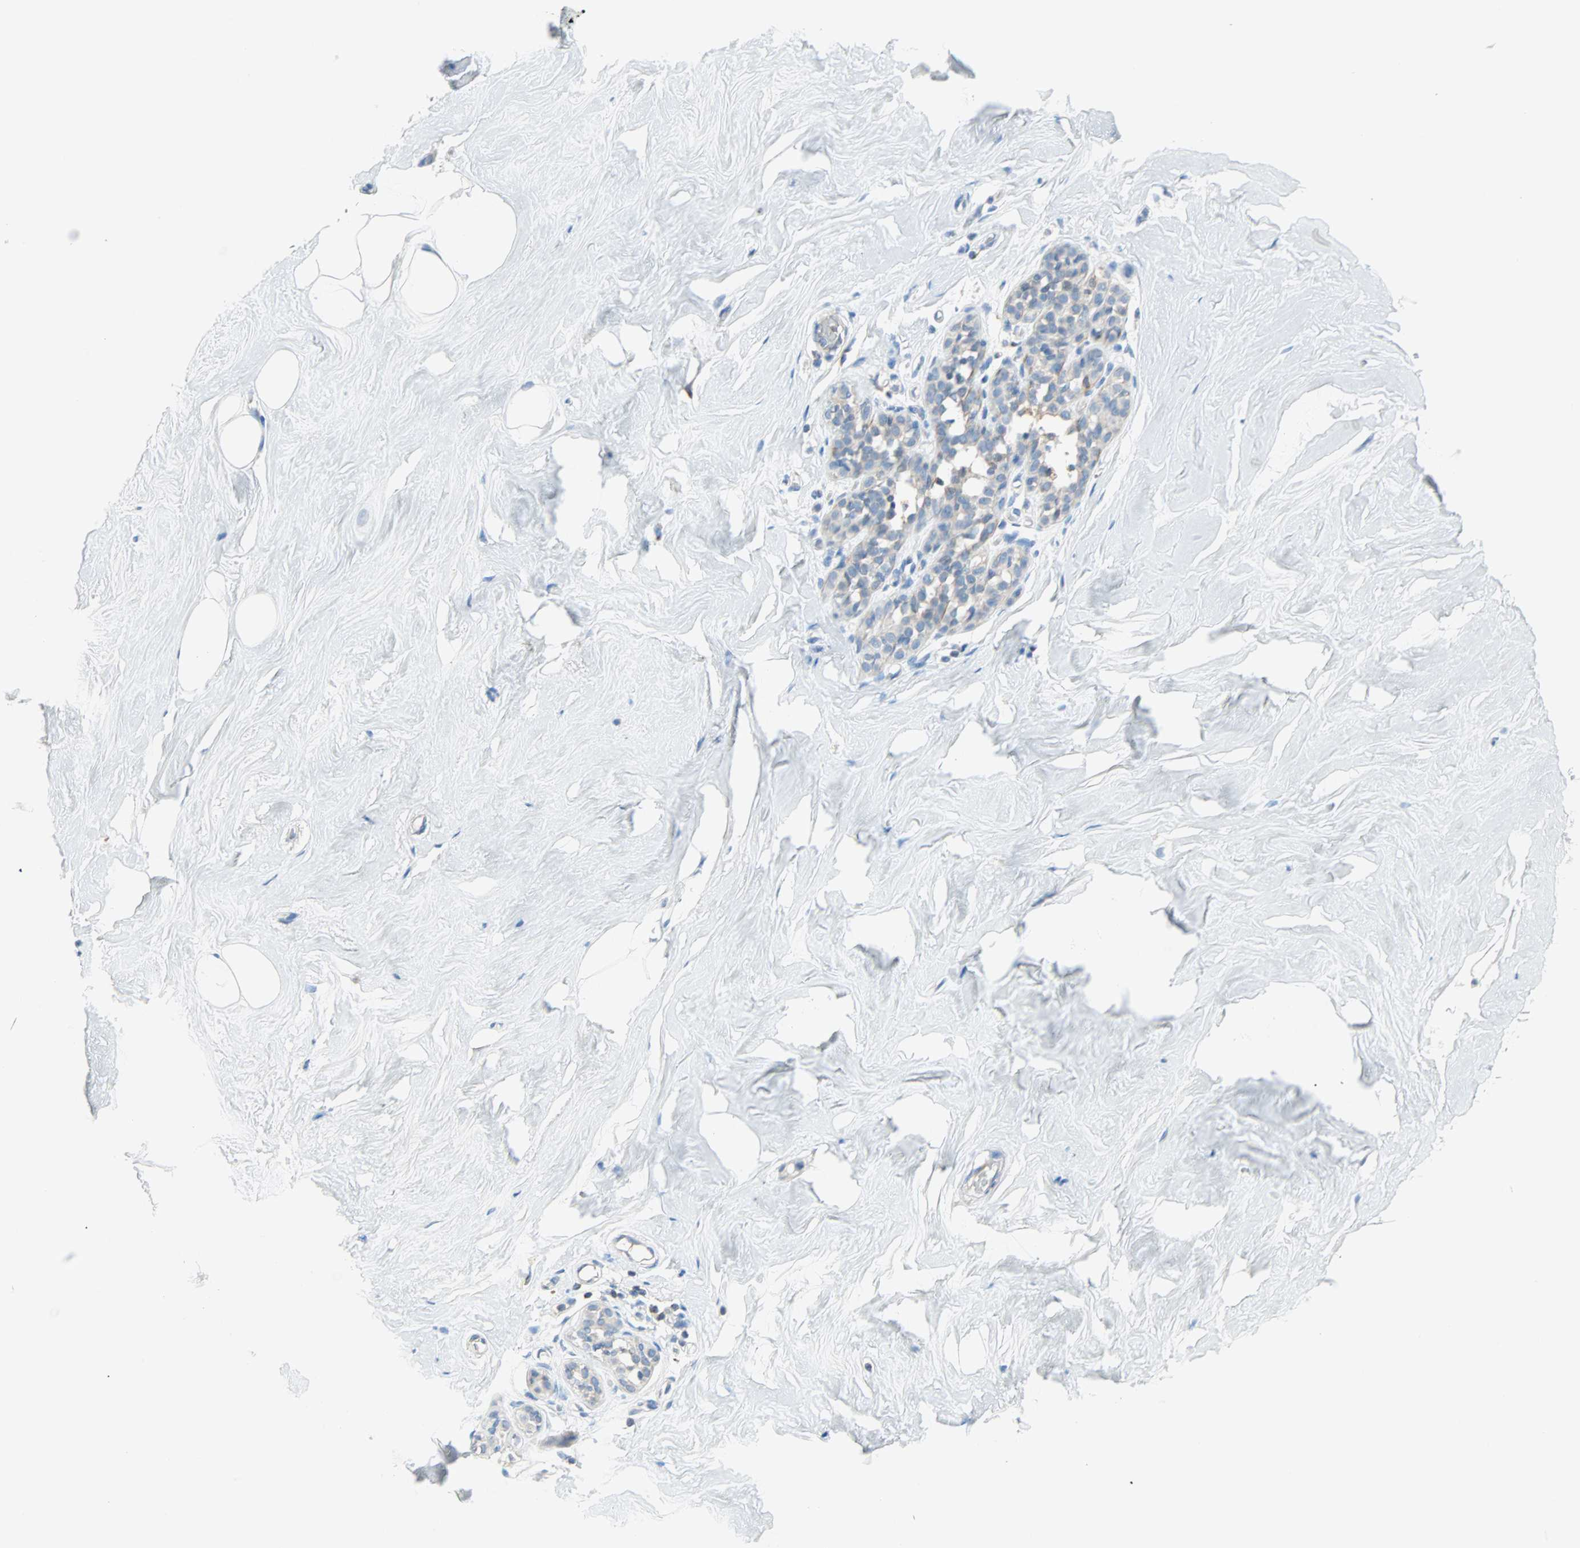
{"staining": {"intensity": "negative", "quantity": "none", "location": "none"}, "tissue": "breast", "cell_type": "Adipocytes", "image_type": "normal", "snomed": [{"axis": "morphology", "description": "Normal tissue, NOS"}, {"axis": "topography", "description": "Breast"}], "caption": "Breast stained for a protein using immunohistochemistry reveals no positivity adipocytes.", "gene": "ACVRL1", "patient": {"sex": "female", "age": 75}}